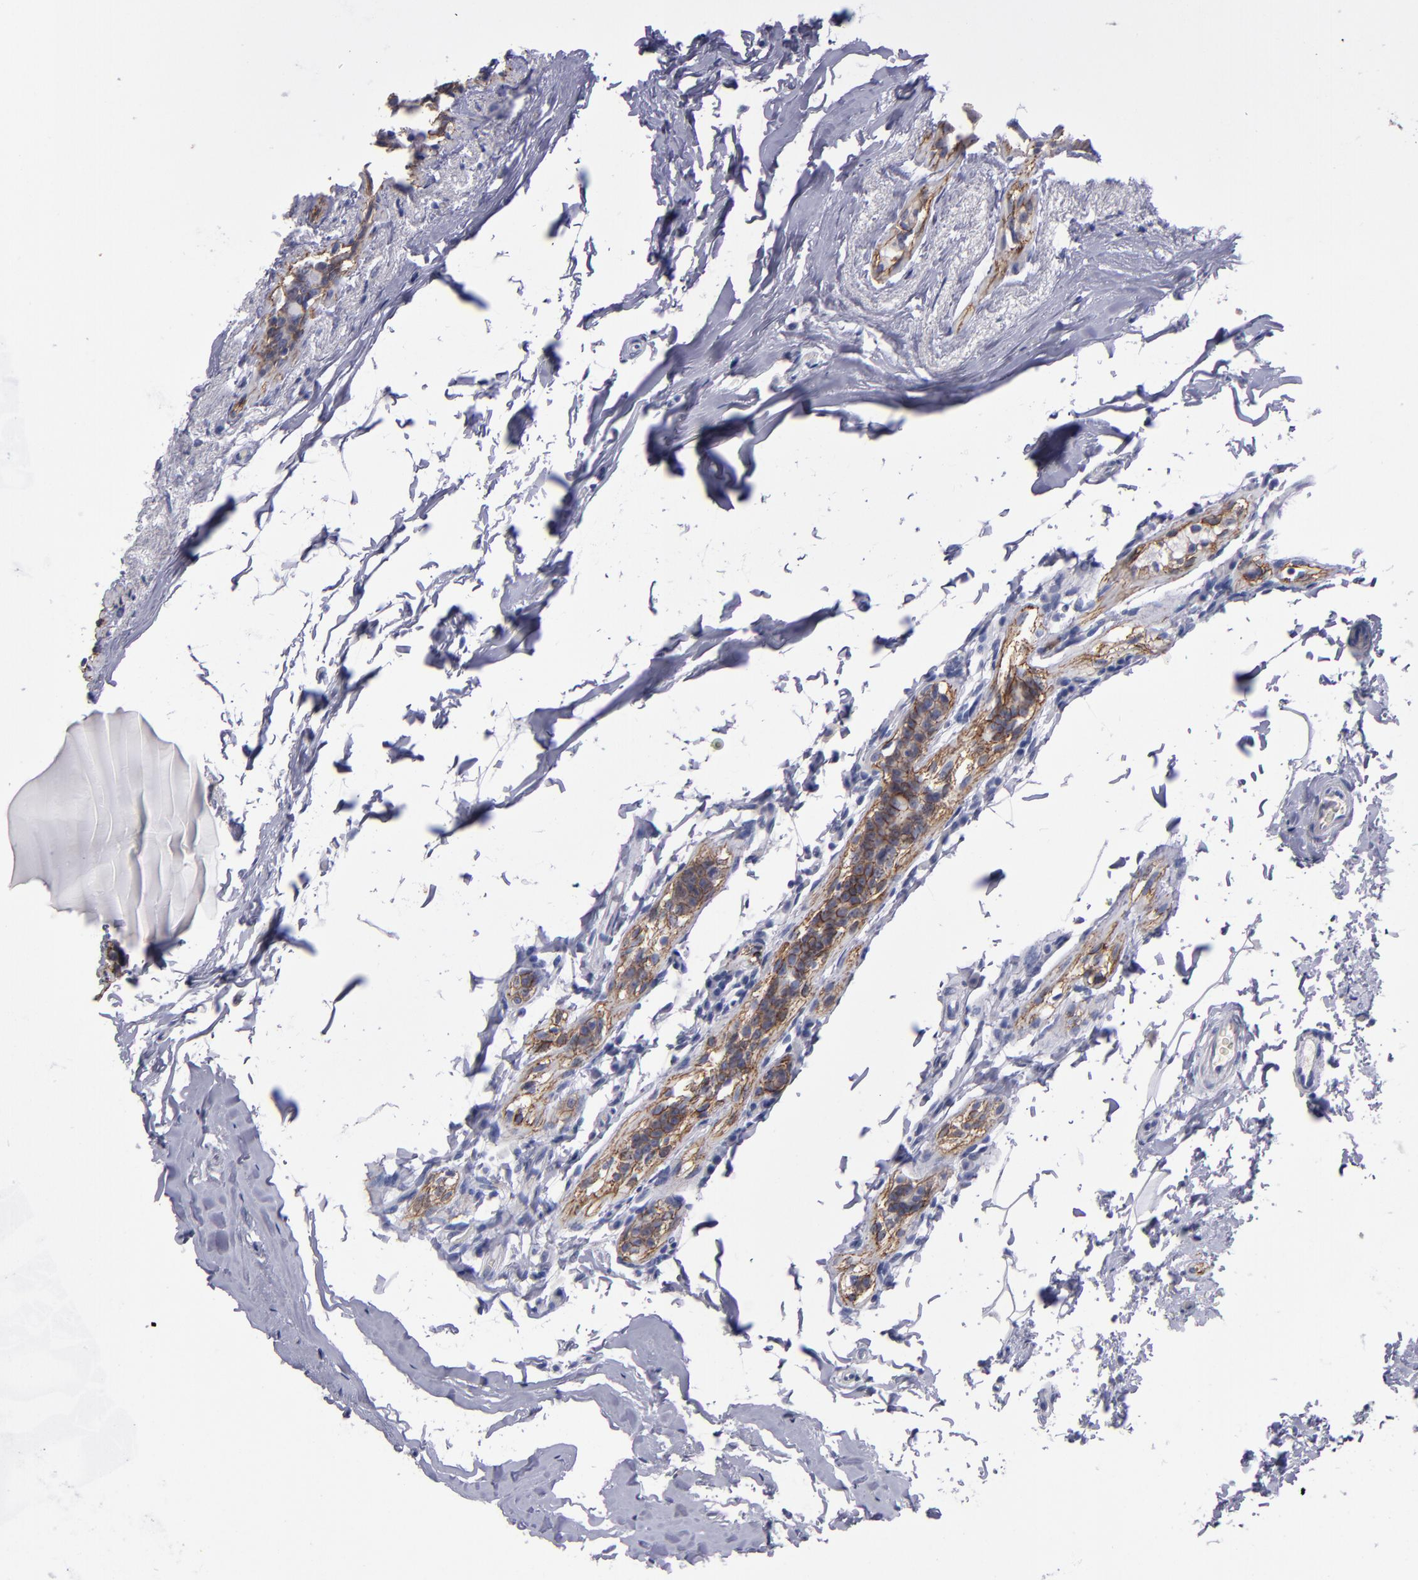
{"staining": {"intensity": "weak", "quantity": ">75%", "location": "cytoplasmic/membranous"}, "tissue": "breast cancer", "cell_type": "Tumor cells", "image_type": "cancer", "snomed": [{"axis": "morphology", "description": "Lobular carcinoma"}, {"axis": "topography", "description": "Breast"}], "caption": "A low amount of weak cytoplasmic/membranous staining is seen in approximately >75% of tumor cells in lobular carcinoma (breast) tissue.", "gene": "CDH3", "patient": {"sex": "female", "age": 55}}